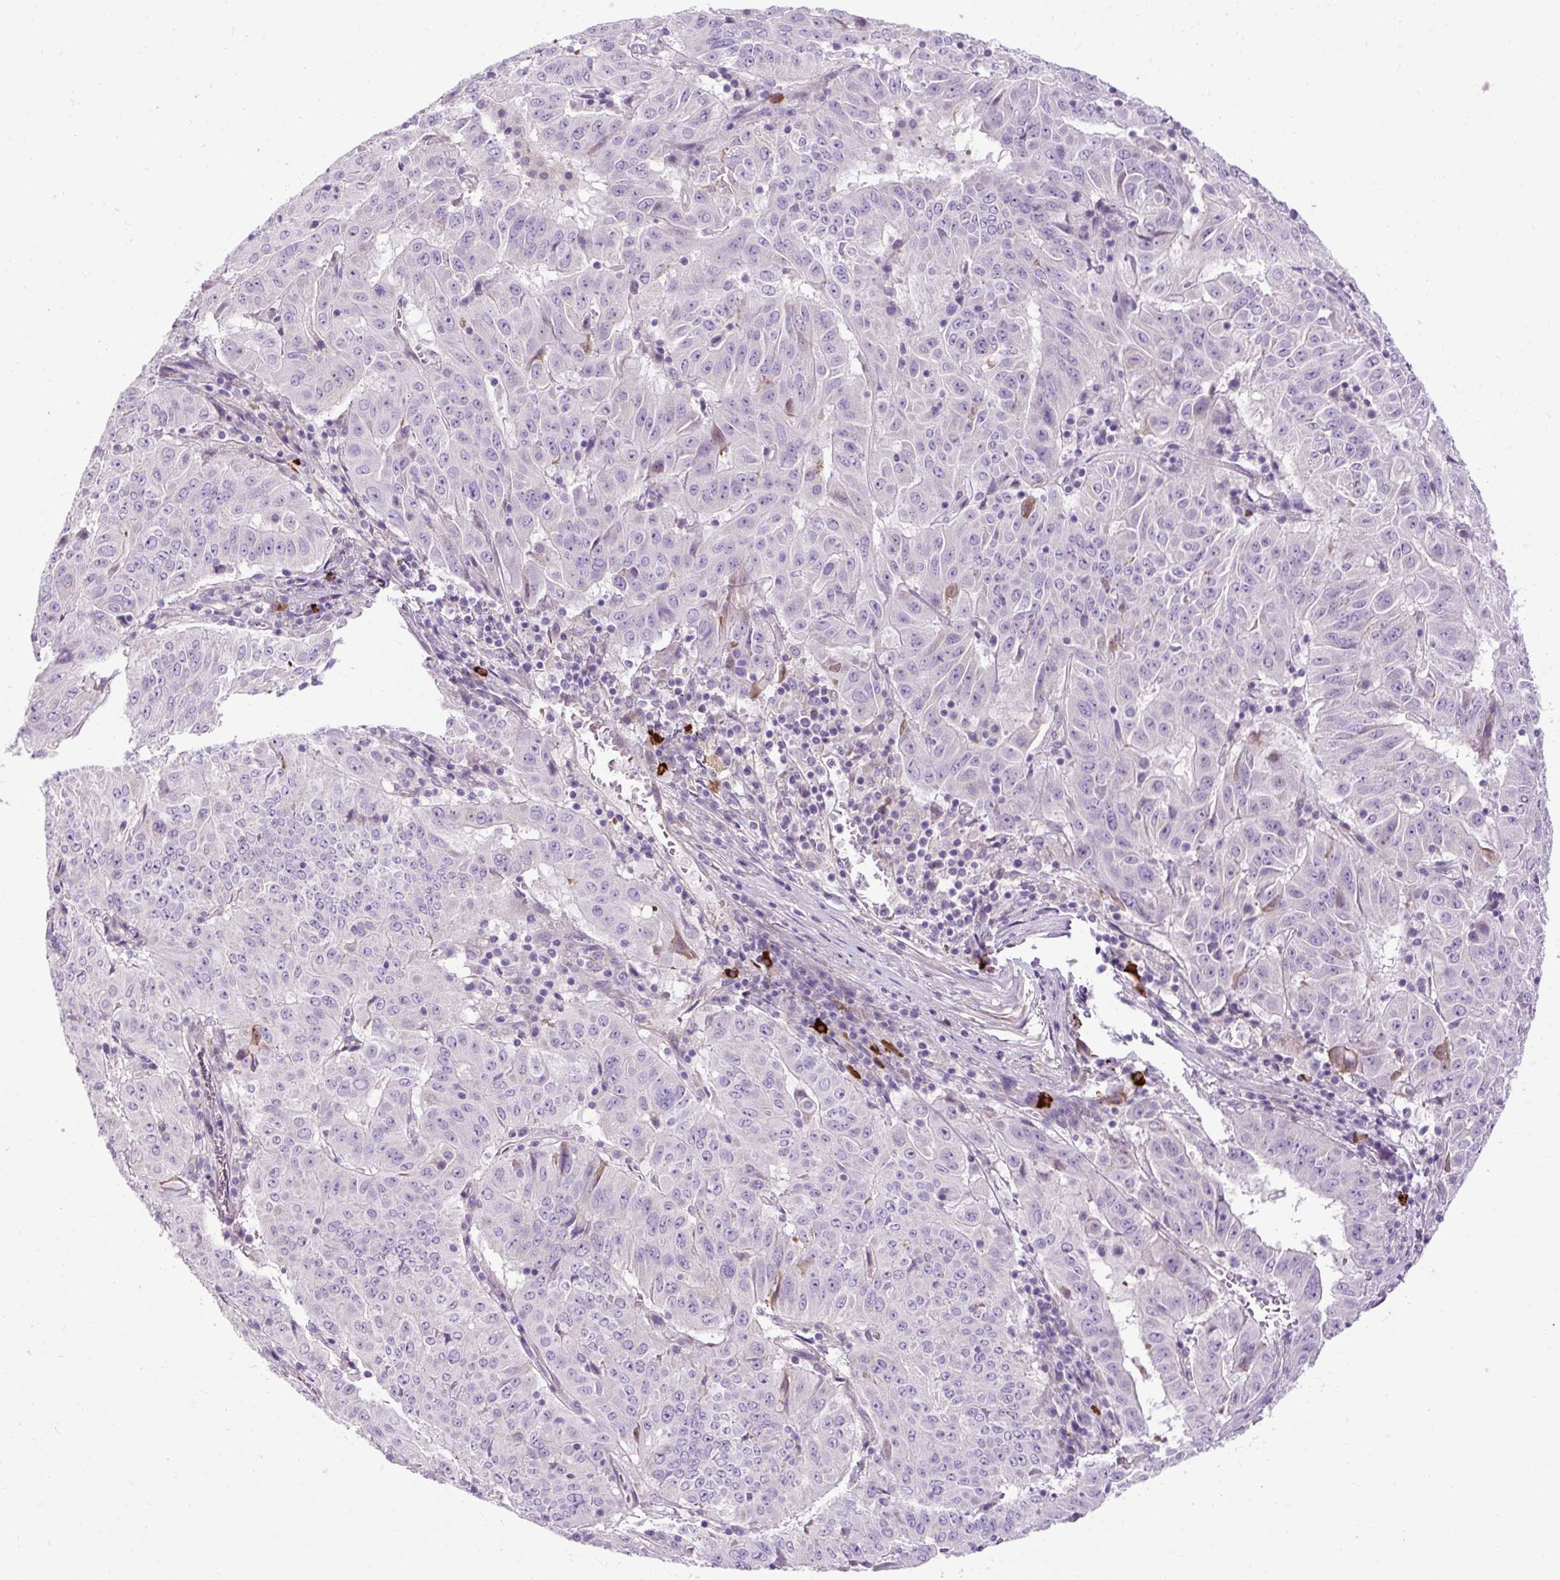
{"staining": {"intensity": "negative", "quantity": "none", "location": "none"}, "tissue": "pancreatic cancer", "cell_type": "Tumor cells", "image_type": "cancer", "snomed": [{"axis": "morphology", "description": "Adenocarcinoma, NOS"}, {"axis": "topography", "description": "Pancreas"}], "caption": "This is an IHC image of adenocarcinoma (pancreatic). There is no positivity in tumor cells.", "gene": "ARRDC2", "patient": {"sex": "male", "age": 63}}